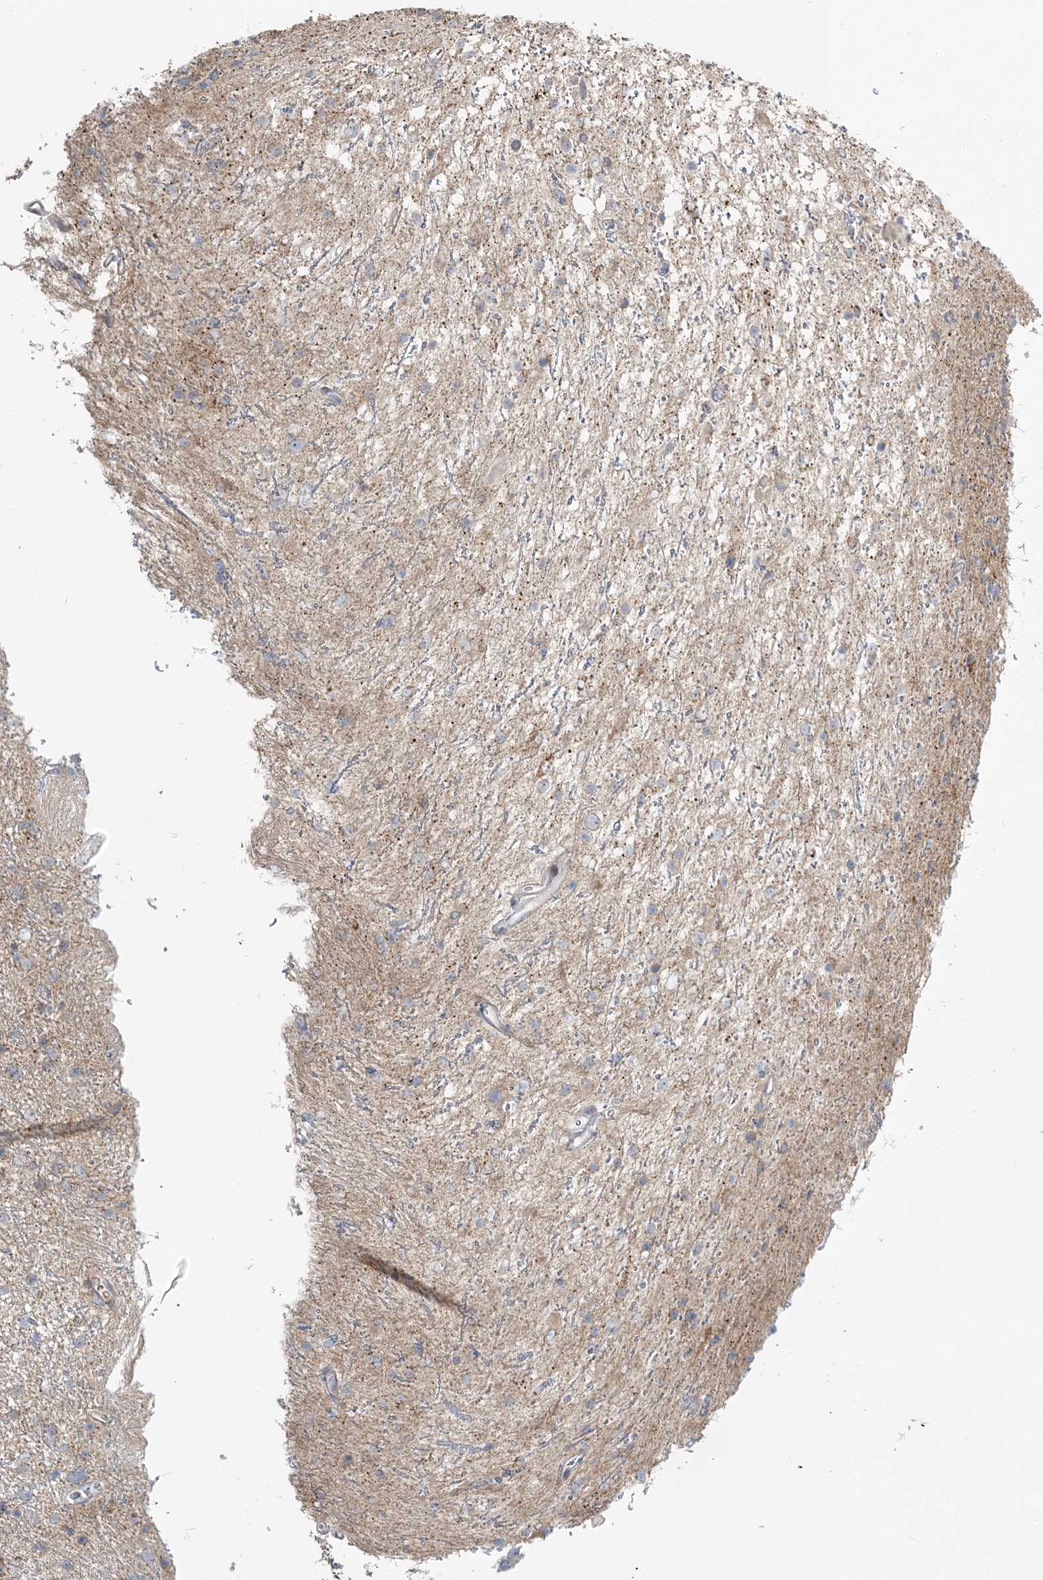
{"staining": {"intensity": "negative", "quantity": "none", "location": "none"}, "tissue": "glioma", "cell_type": "Tumor cells", "image_type": "cancer", "snomed": [{"axis": "morphology", "description": "Glioma, malignant, Low grade"}, {"axis": "topography", "description": "Cerebral cortex"}], "caption": "There is no significant positivity in tumor cells of glioma.", "gene": "SLC4A10", "patient": {"sex": "female", "age": 39}}